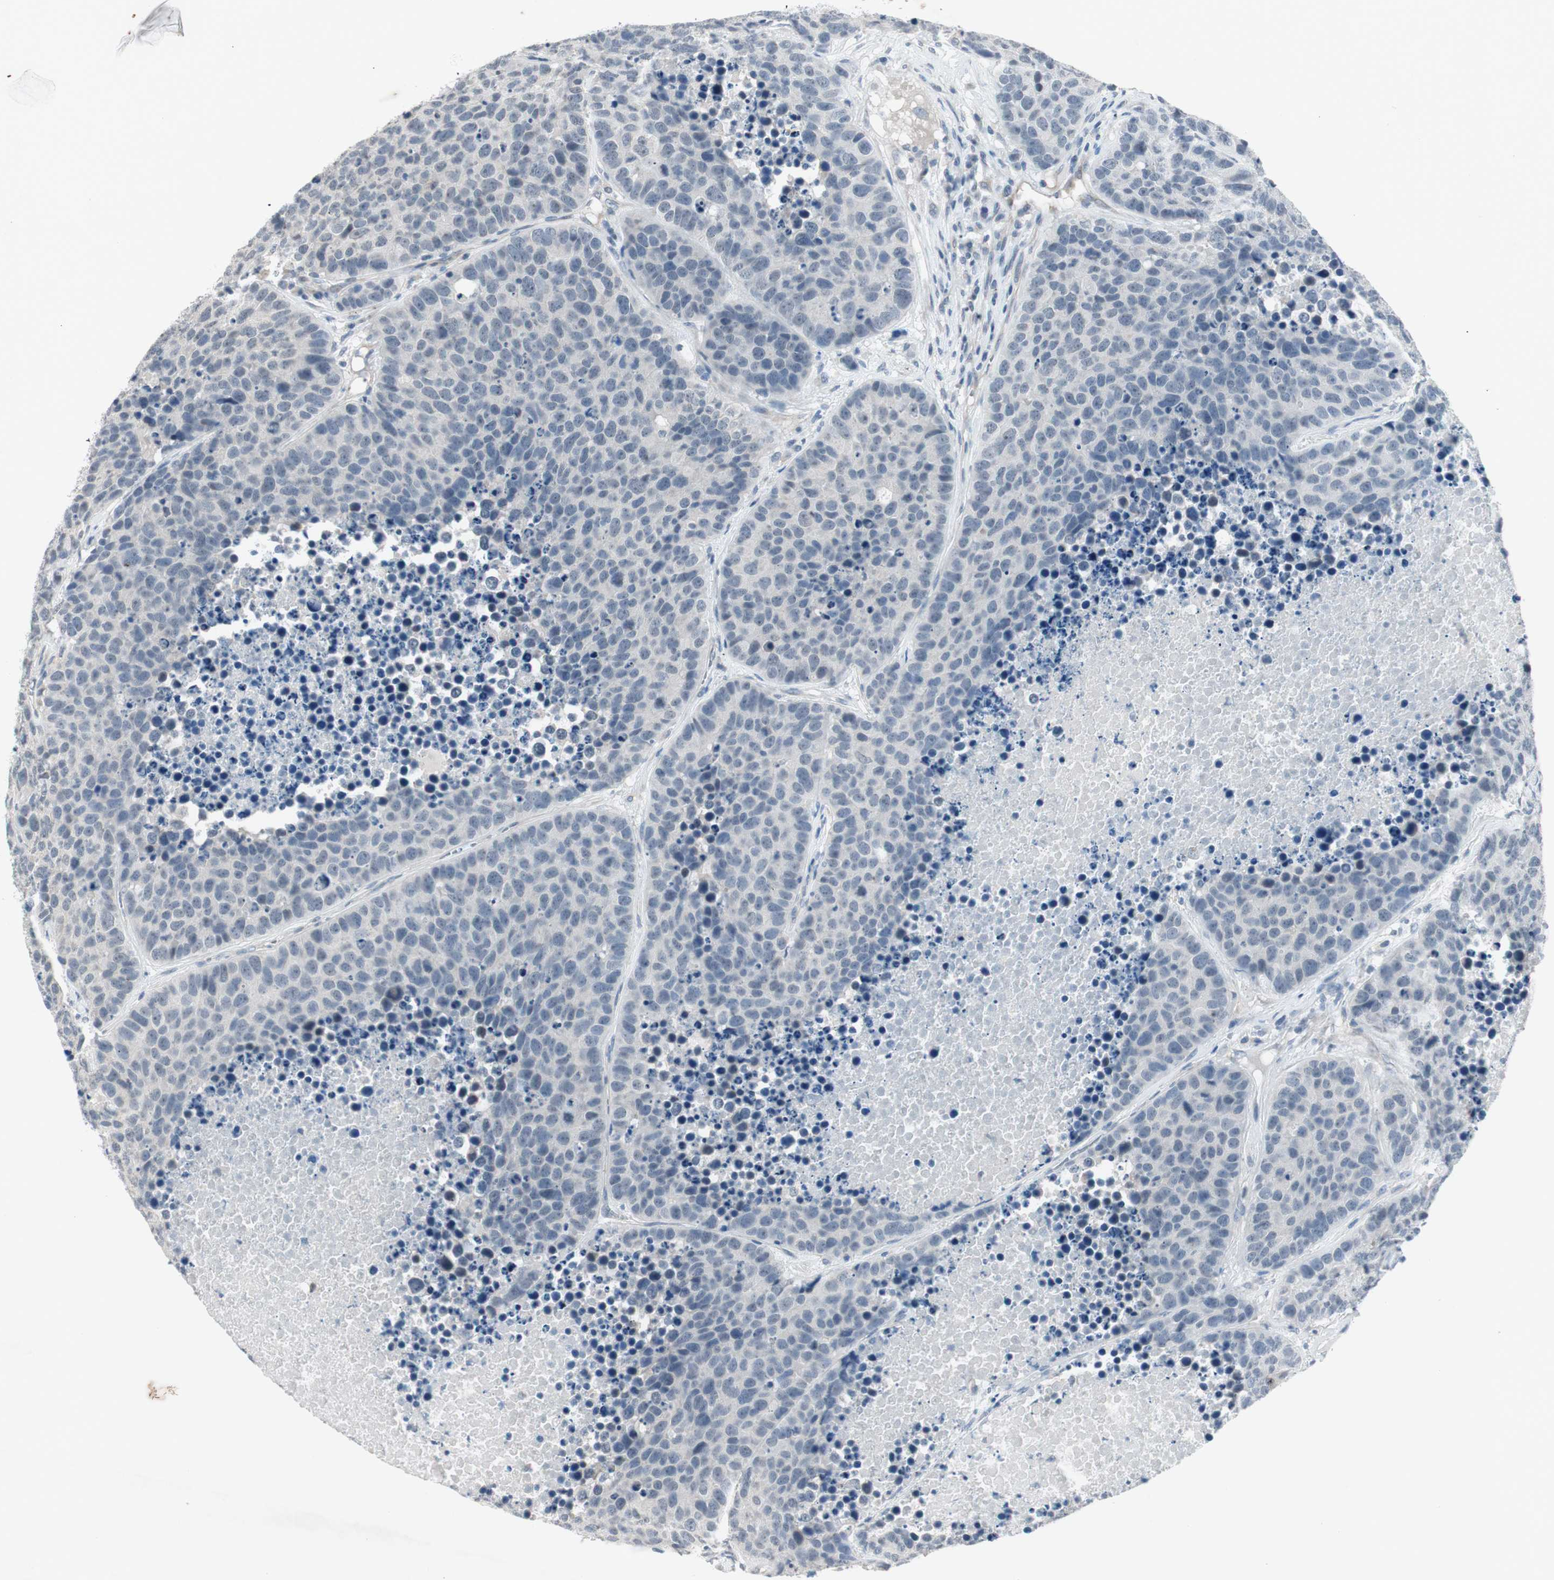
{"staining": {"intensity": "negative", "quantity": "none", "location": "none"}, "tissue": "carcinoid", "cell_type": "Tumor cells", "image_type": "cancer", "snomed": [{"axis": "morphology", "description": "Carcinoid, malignant, NOS"}, {"axis": "topography", "description": "Lung"}], "caption": "IHC histopathology image of carcinoid stained for a protein (brown), which demonstrates no expression in tumor cells.", "gene": "ITGB4", "patient": {"sex": "male", "age": 60}}